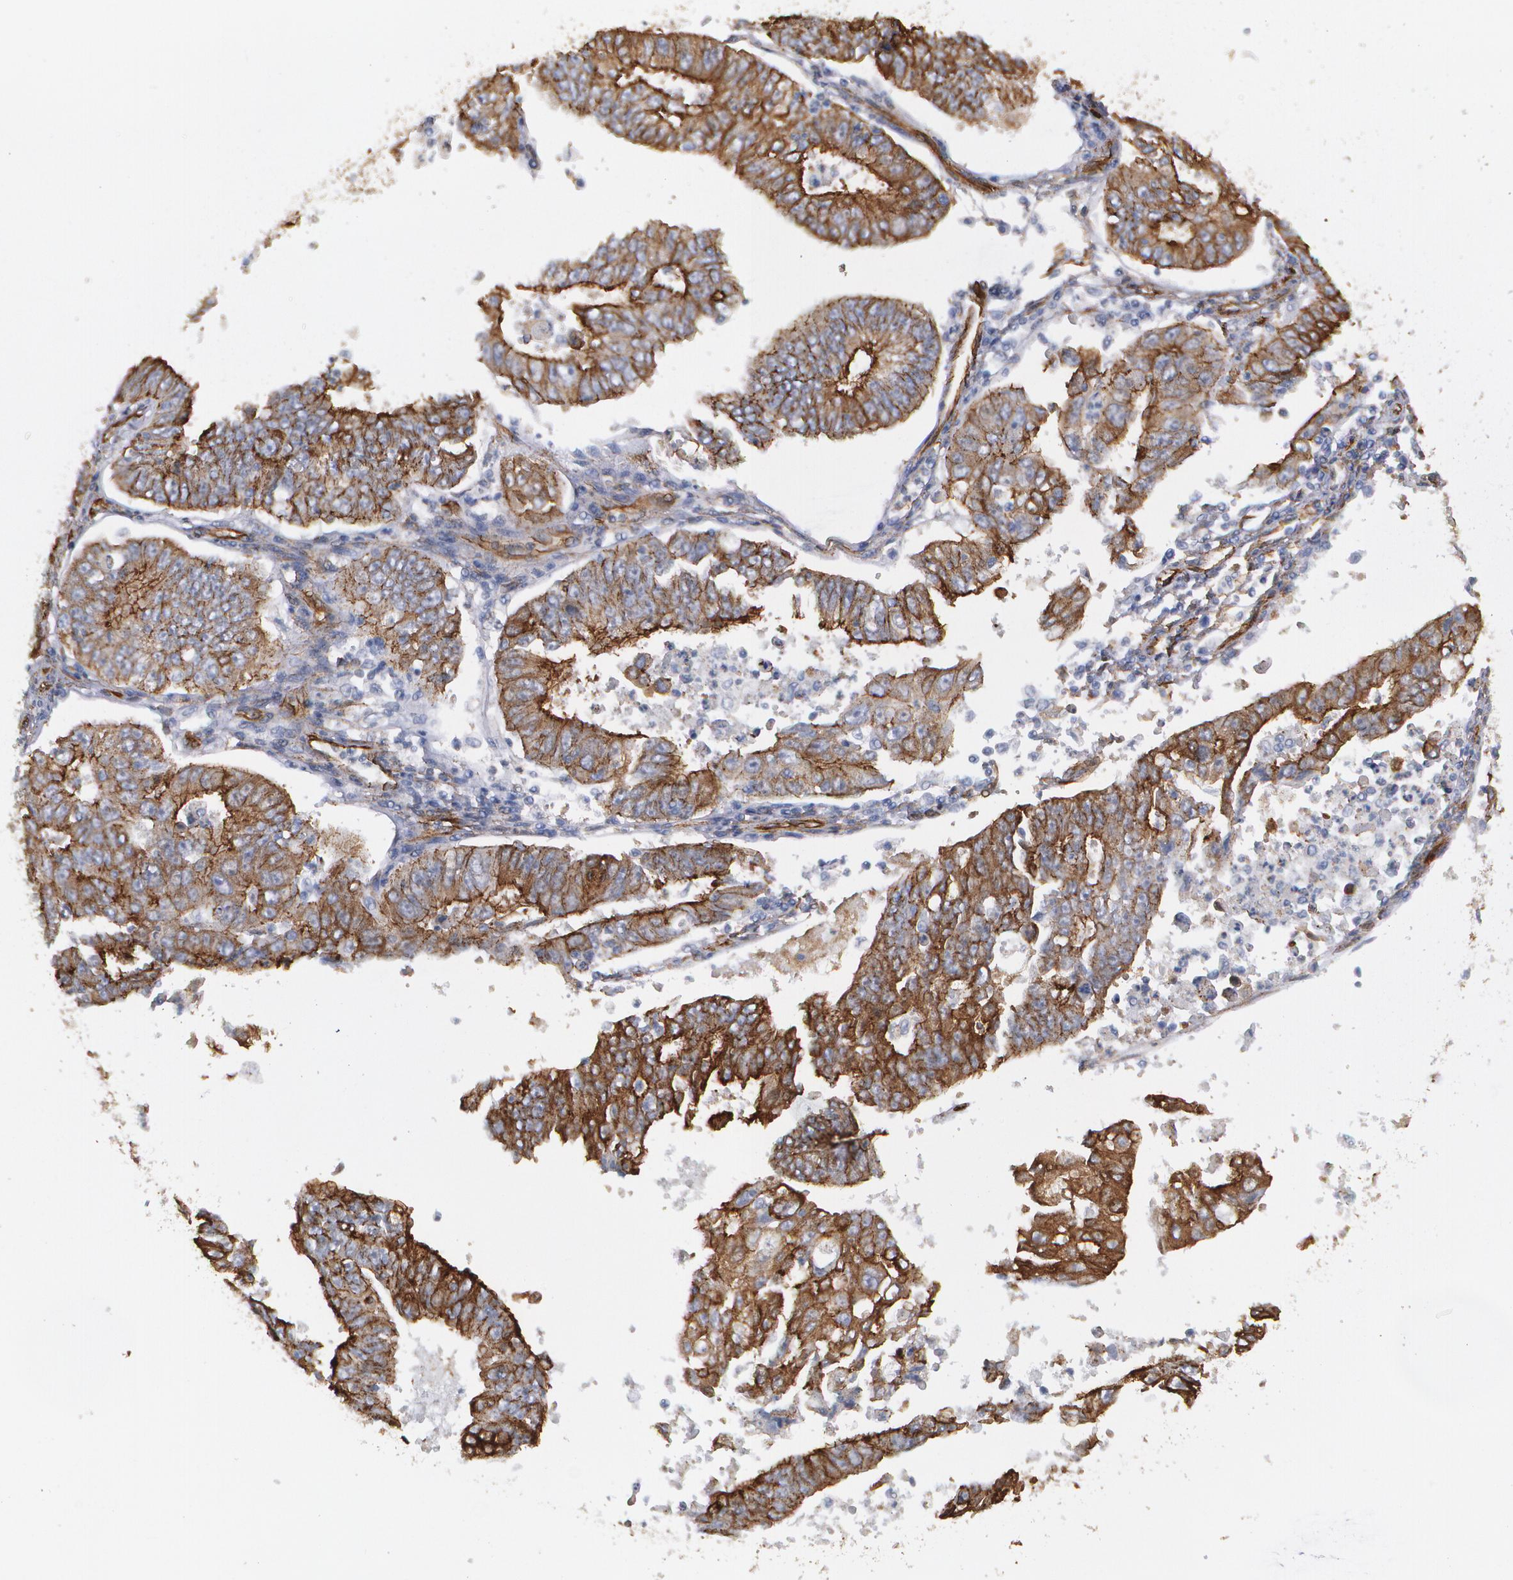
{"staining": {"intensity": "moderate", "quantity": ">75%", "location": "cytoplasmic/membranous"}, "tissue": "endometrial cancer", "cell_type": "Tumor cells", "image_type": "cancer", "snomed": [{"axis": "morphology", "description": "Adenocarcinoma, NOS"}, {"axis": "topography", "description": "Endometrium"}], "caption": "Endometrial cancer stained for a protein displays moderate cytoplasmic/membranous positivity in tumor cells.", "gene": "TJP1", "patient": {"sex": "female", "age": 42}}